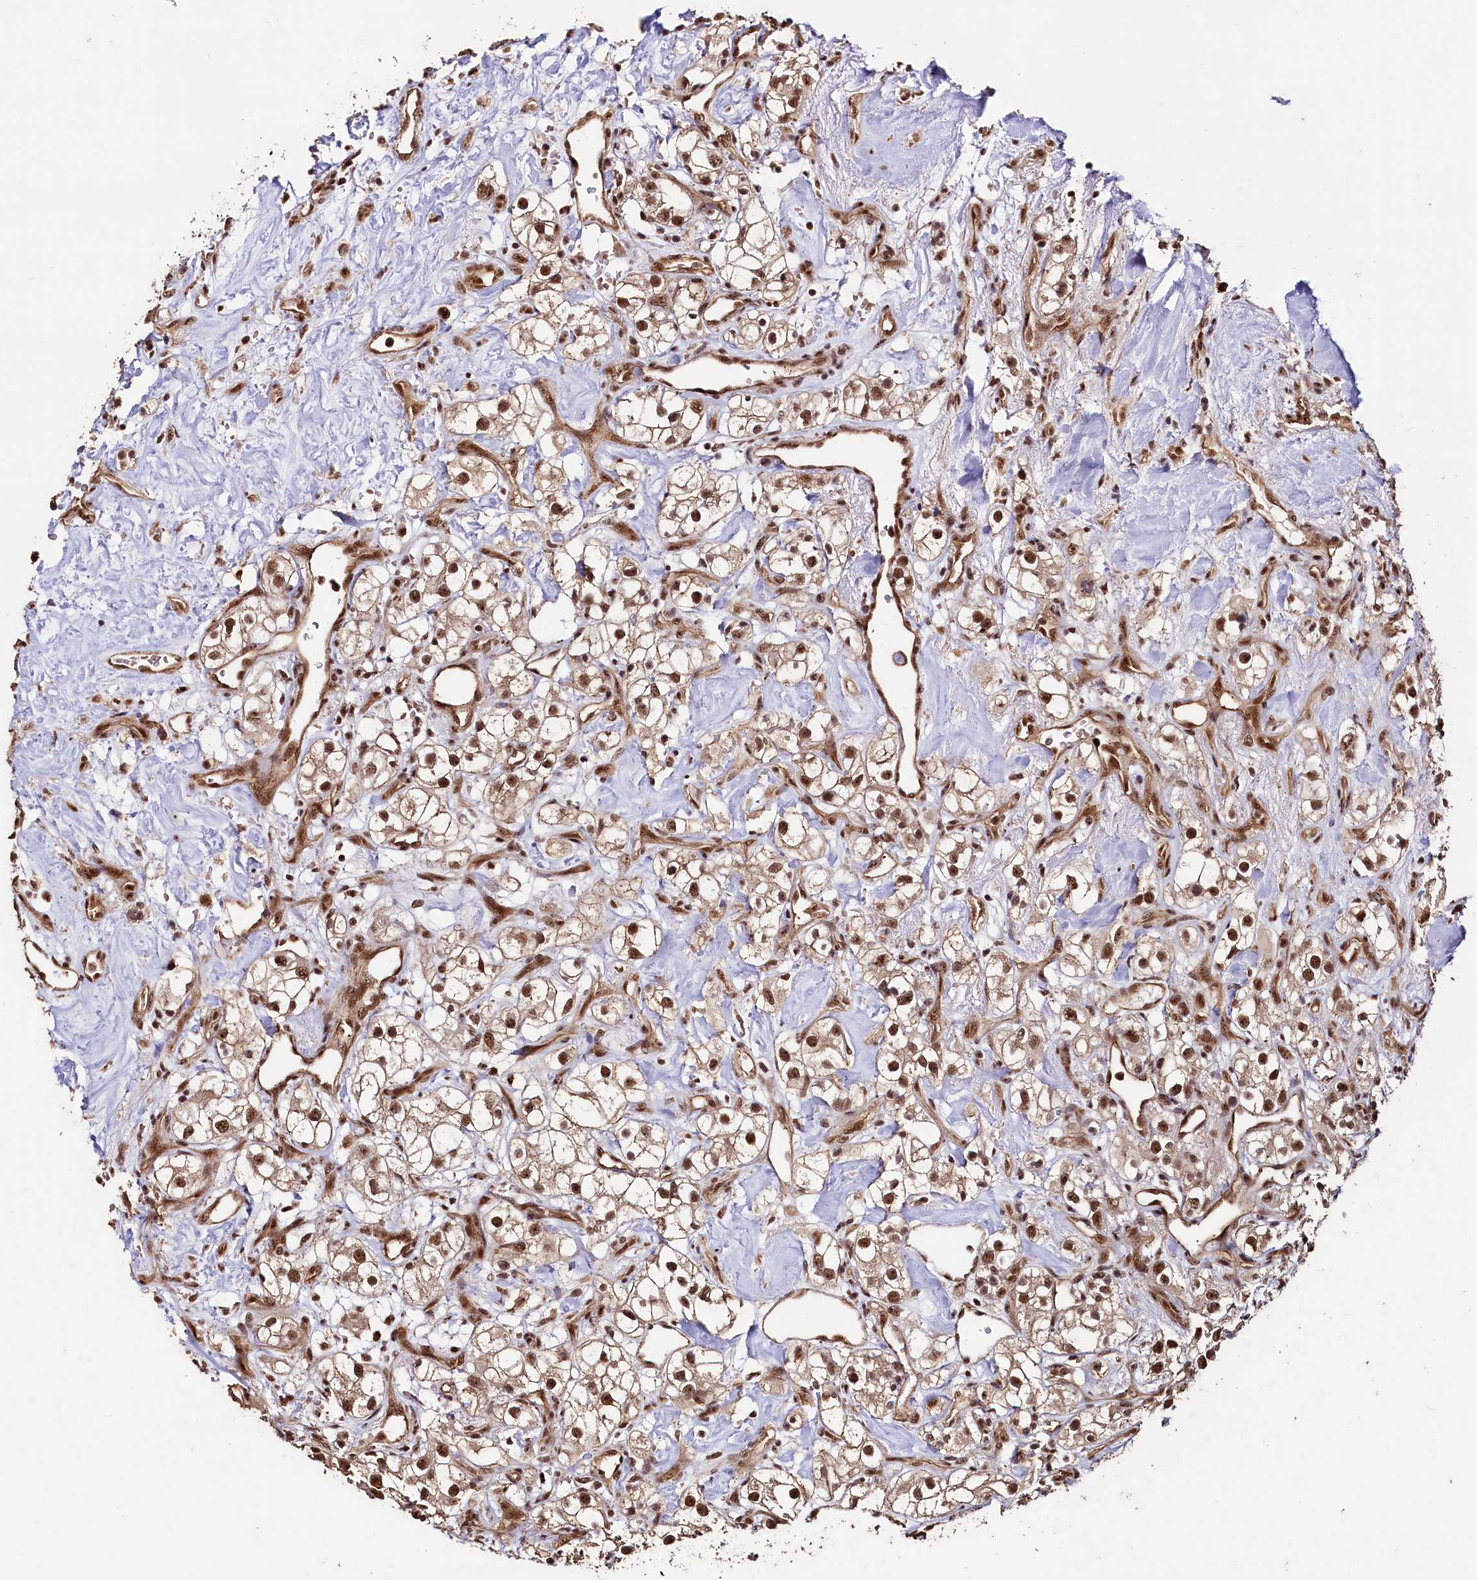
{"staining": {"intensity": "moderate", "quantity": ">75%", "location": "nuclear"}, "tissue": "renal cancer", "cell_type": "Tumor cells", "image_type": "cancer", "snomed": [{"axis": "morphology", "description": "Adenocarcinoma, NOS"}, {"axis": "topography", "description": "Kidney"}], "caption": "High-power microscopy captured an immunohistochemistry (IHC) histopathology image of adenocarcinoma (renal), revealing moderate nuclear positivity in approximately >75% of tumor cells. (Brightfield microscopy of DAB IHC at high magnification).", "gene": "SFSWAP", "patient": {"sex": "male", "age": 77}}